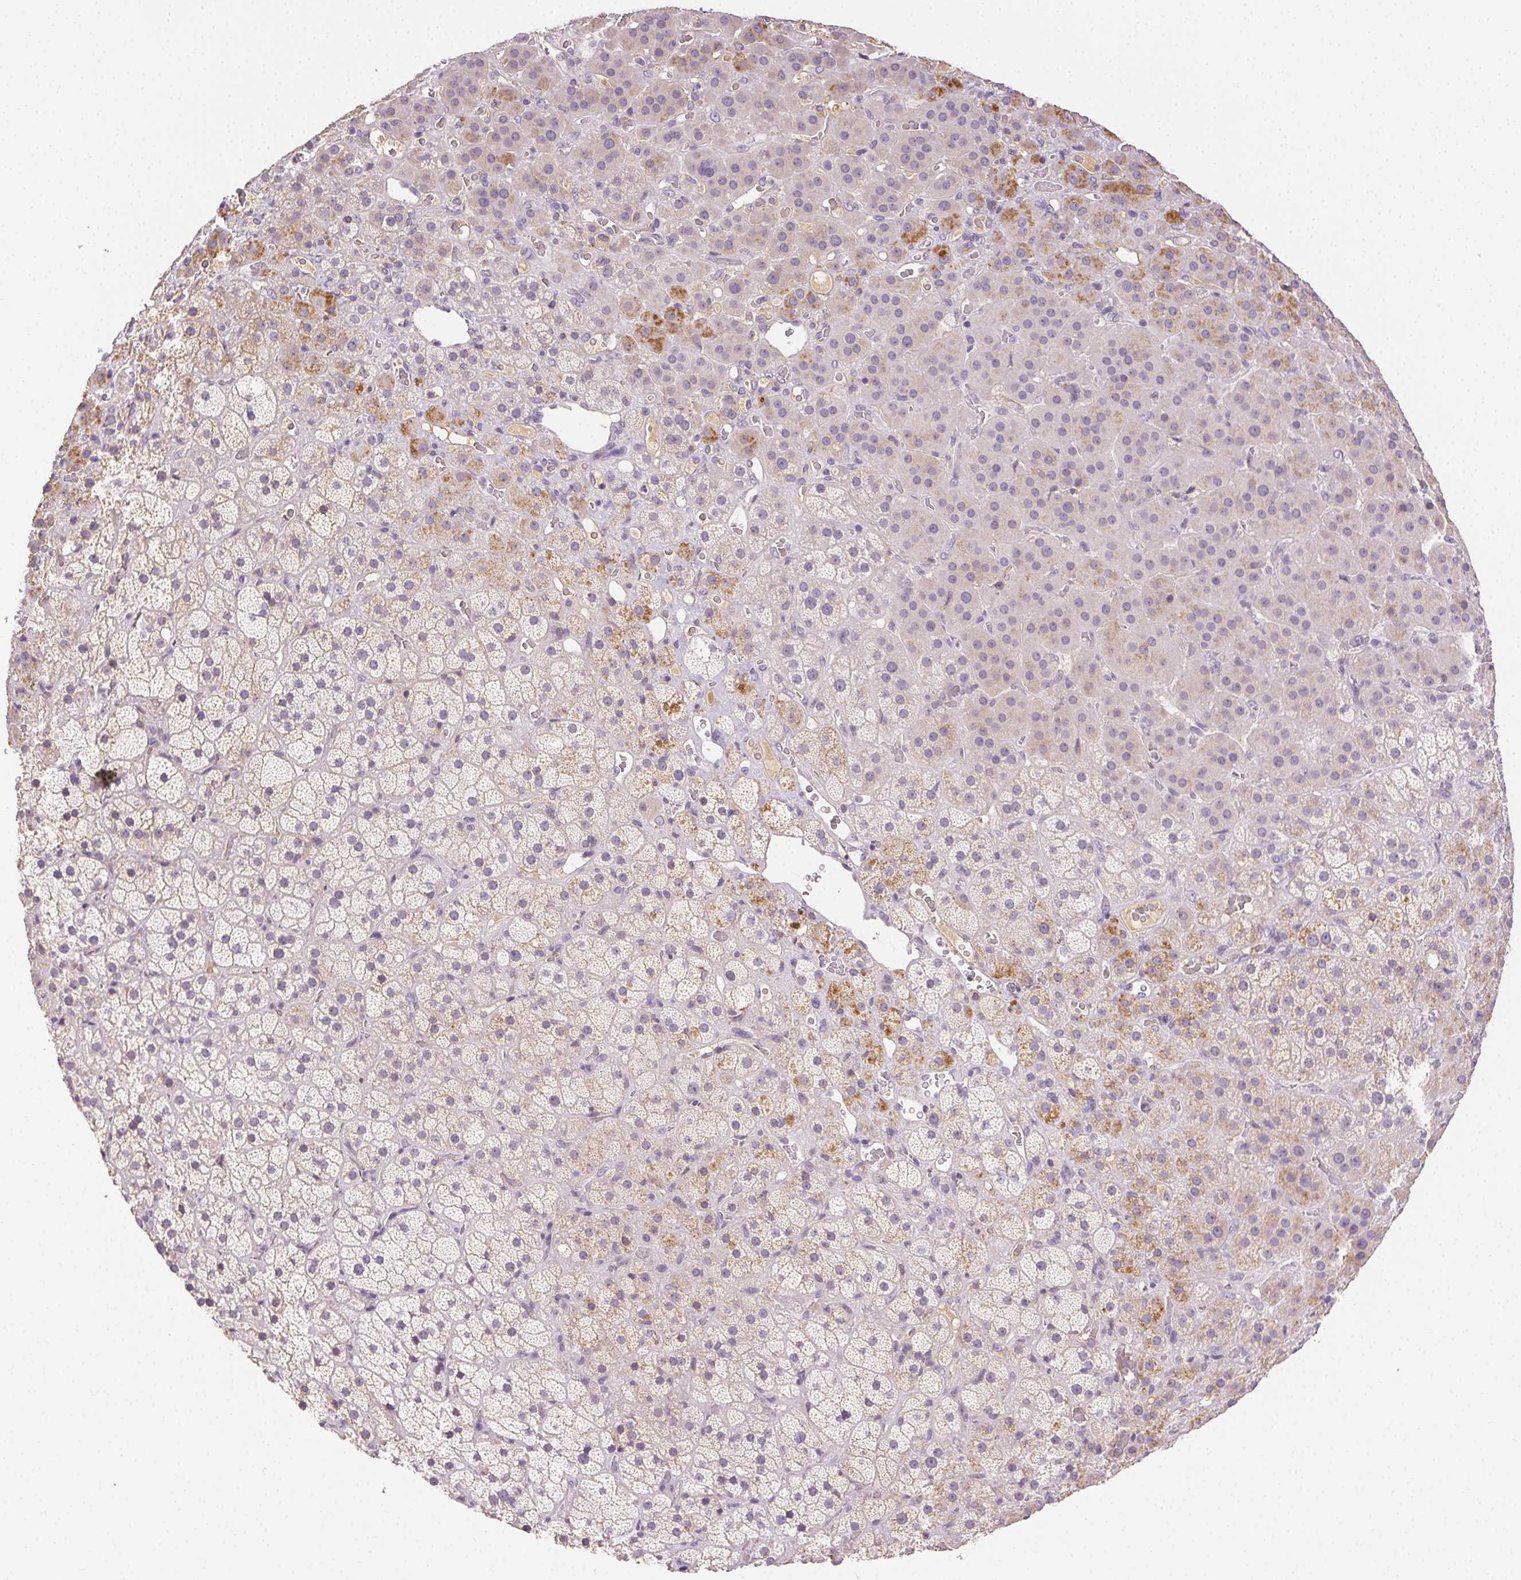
{"staining": {"intensity": "moderate", "quantity": "<25%", "location": "cytoplasmic/membranous"}, "tissue": "adrenal gland", "cell_type": "Glandular cells", "image_type": "normal", "snomed": [{"axis": "morphology", "description": "Normal tissue, NOS"}, {"axis": "topography", "description": "Adrenal gland"}], "caption": "Moderate cytoplasmic/membranous expression for a protein is appreciated in about <25% of glandular cells of unremarkable adrenal gland using IHC.", "gene": "BPIFB2", "patient": {"sex": "male", "age": 57}}